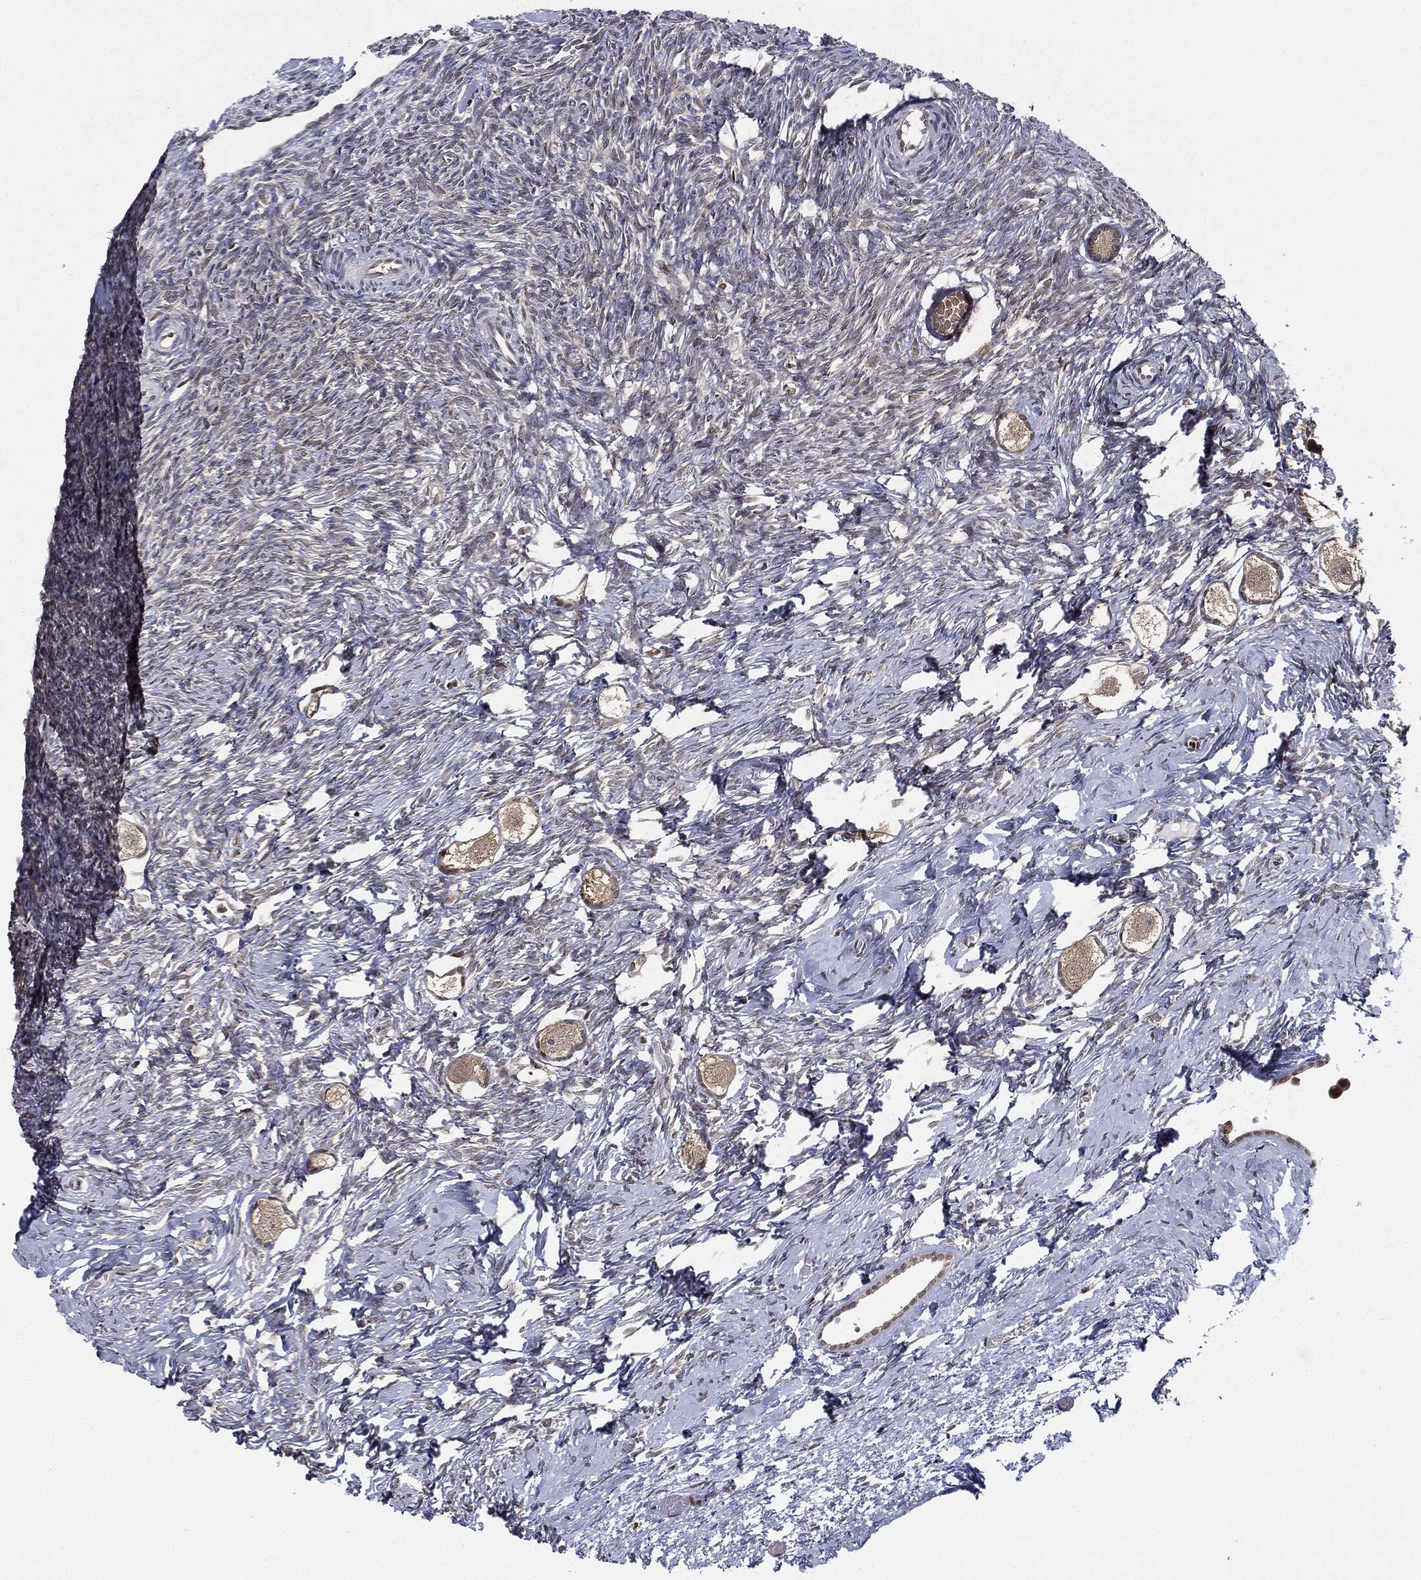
{"staining": {"intensity": "negative", "quantity": "none", "location": "none"}, "tissue": "ovary", "cell_type": "Follicle cells", "image_type": "normal", "snomed": [{"axis": "morphology", "description": "Normal tissue, NOS"}, {"axis": "topography", "description": "Ovary"}], "caption": "Follicle cells are negative for protein expression in benign human ovary. (DAB immunohistochemistry (IHC) with hematoxylin counter stain).", "gene": "TBC1D22A", "patient": {"sex": "female", "age": 27}}